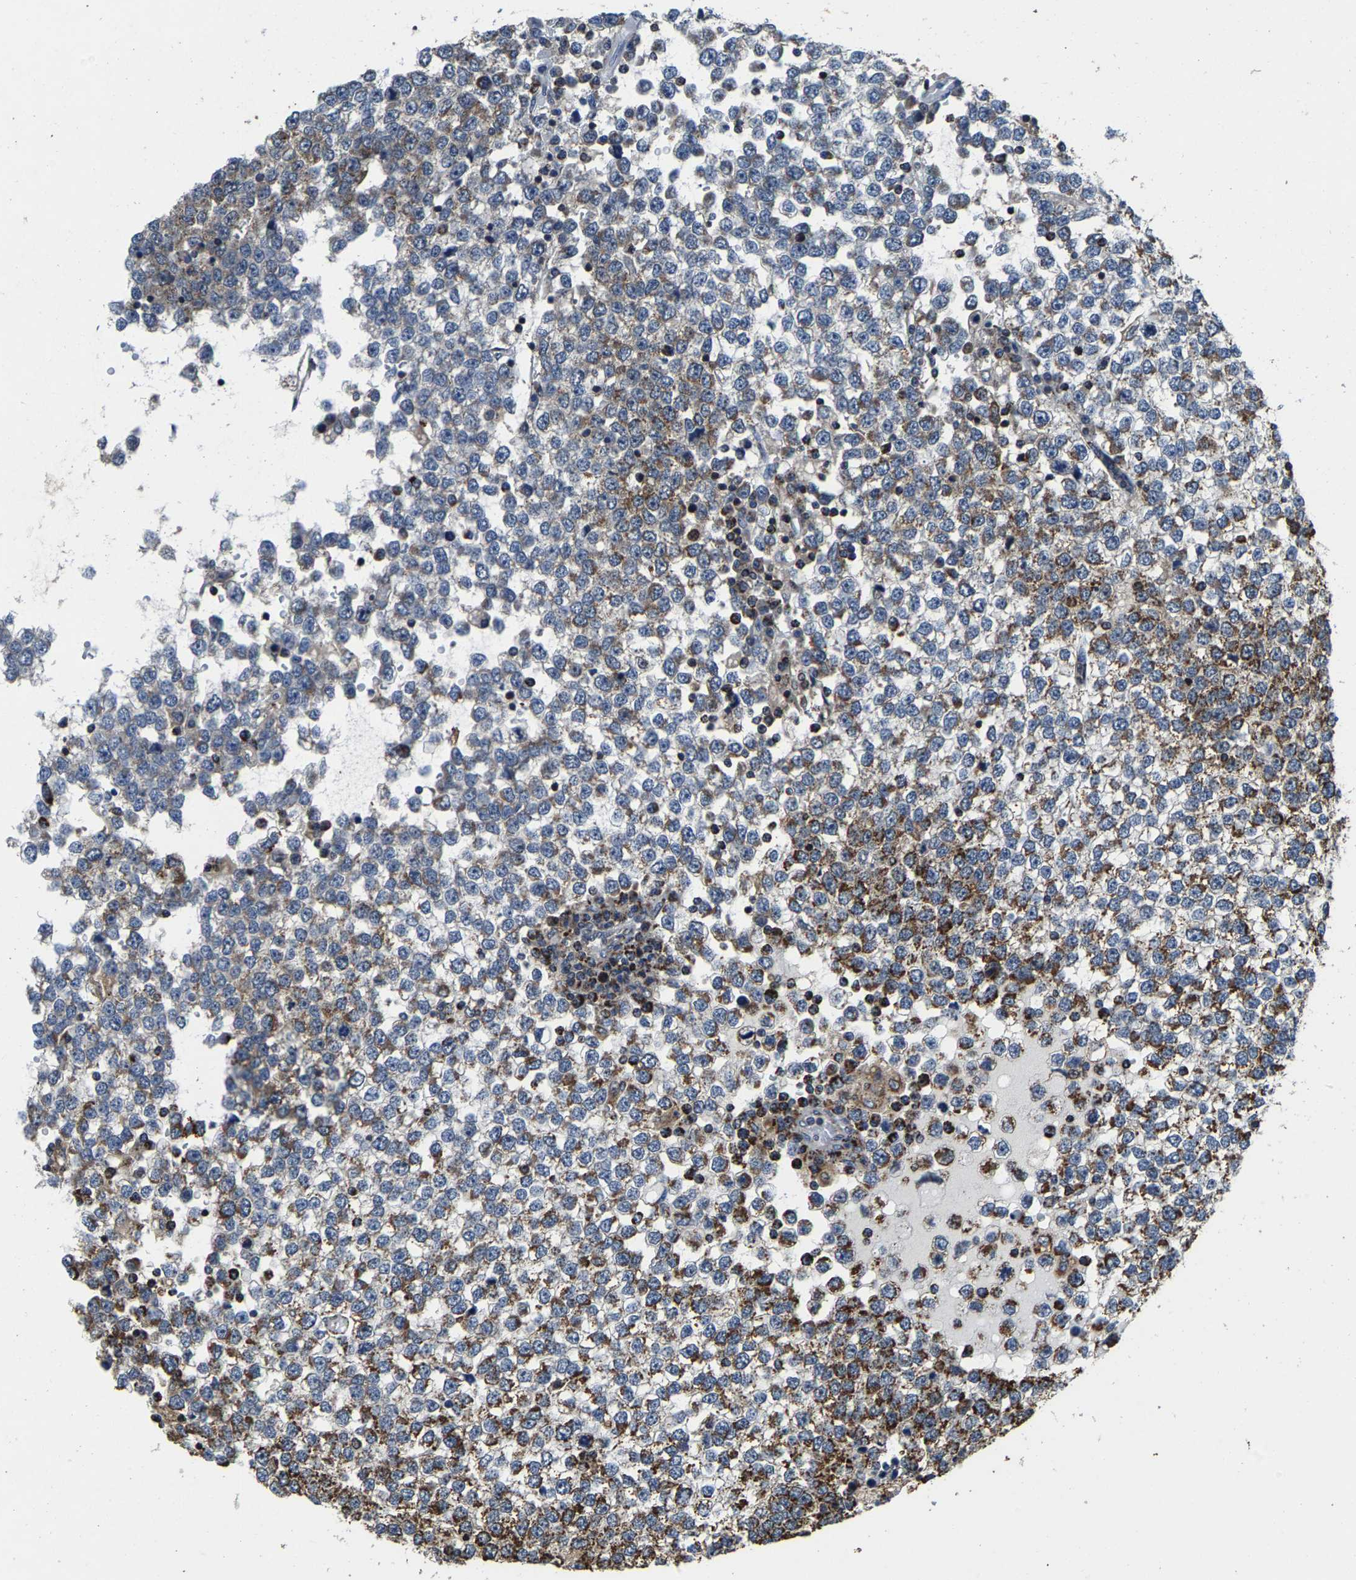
{"staining": {"intensity": "moderate", "quantity": ">75%", "location": "cytoplasmic/membranous"}, "tissue": "testis cancer", "cell_type": "Tumor cells", "image_type": "cancer", "snomed": [{"axis": "morphology", "description": "Seminoma, NOS"}, {"axis": "topography", "description": "Testis"}], "caption": "Immunohistochemistry (IHC) (DAB (3,3'-diaminobenzidine)) staining of human seminoma (testis) shows moderate cytoplasmic/membranous protein staining in approximately >75% of tumor cells.", "gene": "SHMT2", "patient": {"sex": "male", "age": 65}}